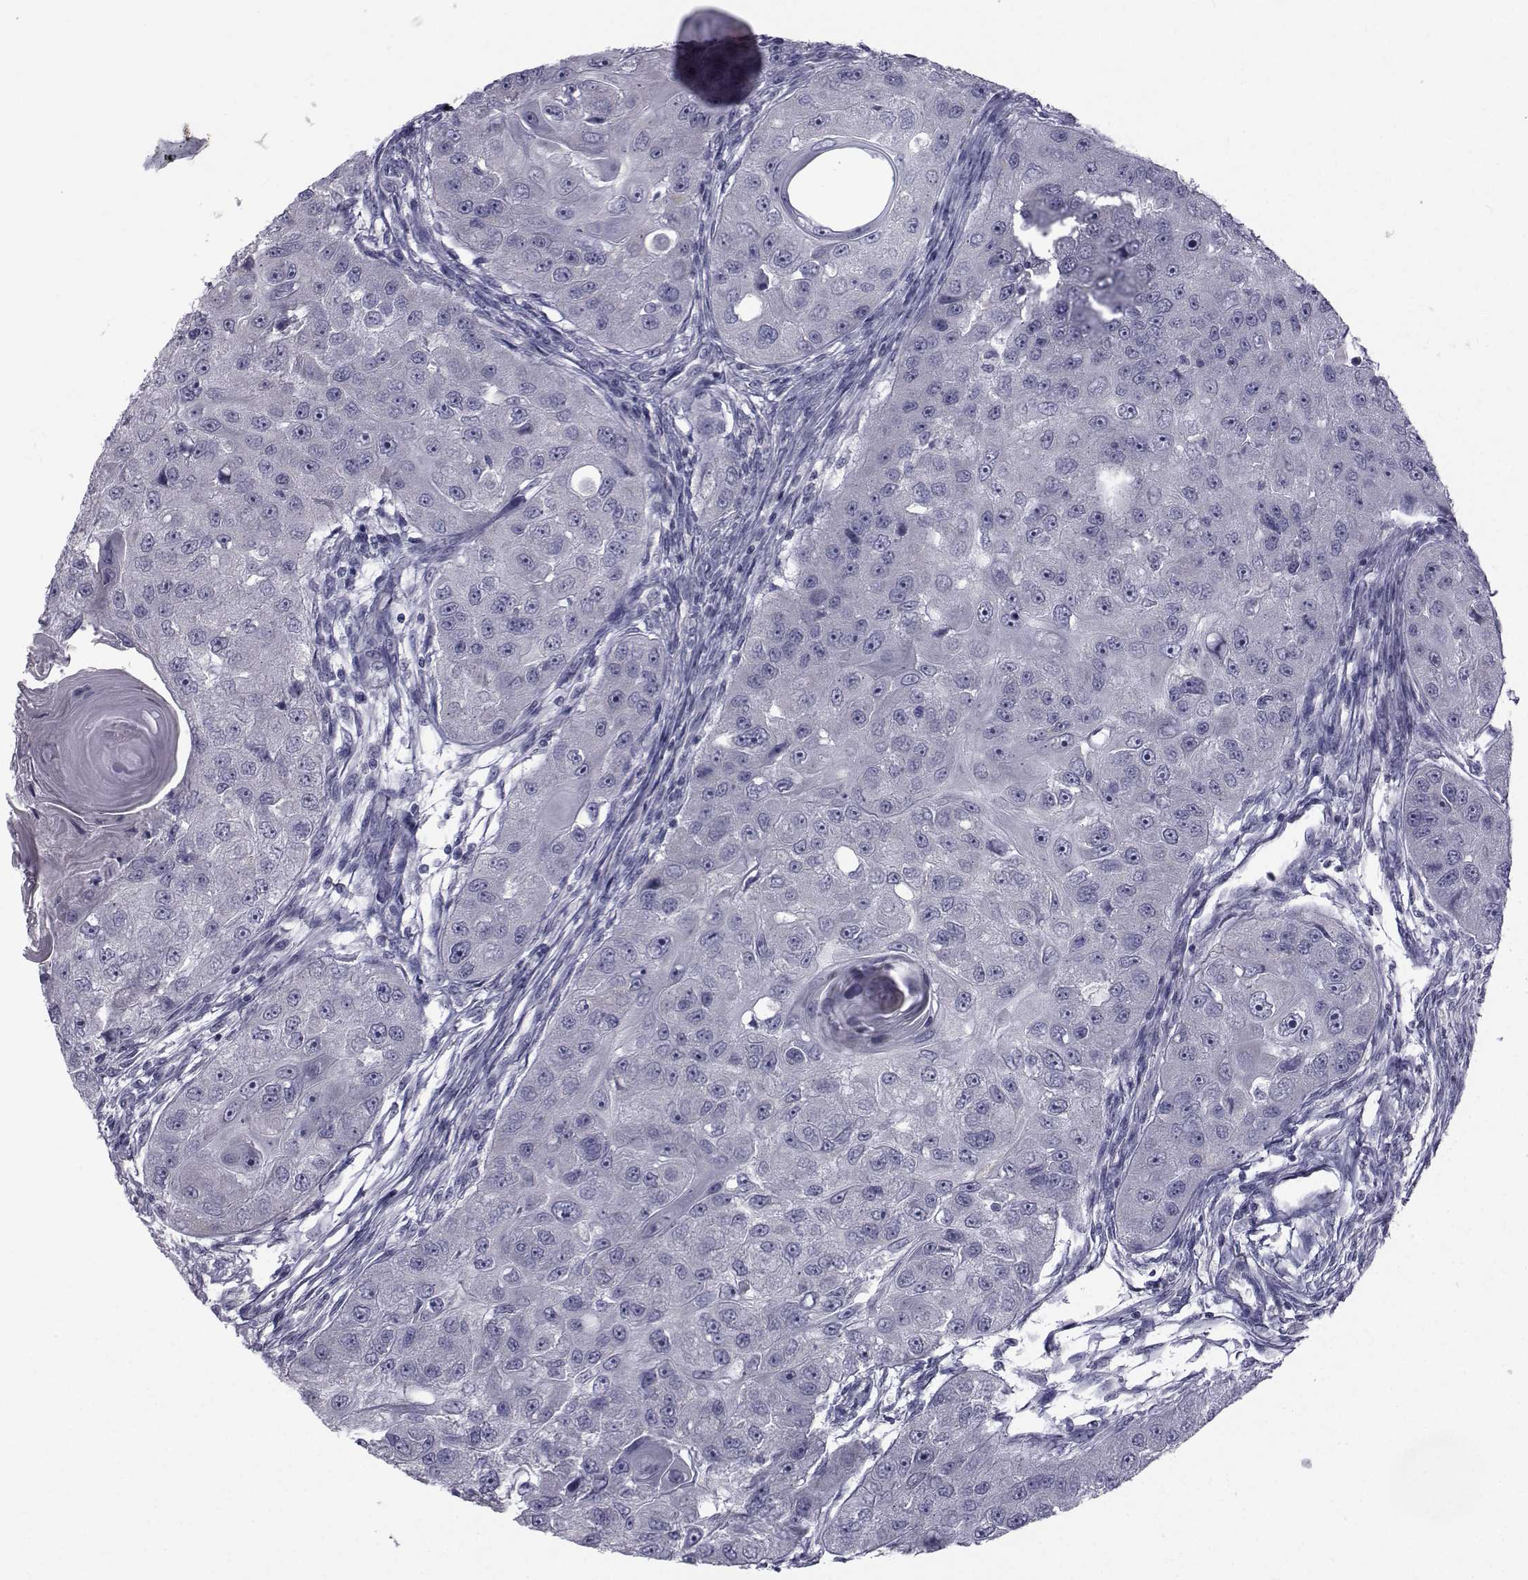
{"staining": {"intensity": "negative", "quantity": "none", "location": "none"}, "tissue": "head and neck cancer", "cell_type": "Tumor cells", "image_type": "cancer", "snomed": [{"axis": "morphology", "description": "Squamous cell carcinoma, NOS"}, {"axis": "topography", "description": "Head-Neck"}], "caption": "A histopathology image of human head and neck squamous cell carcinoma is negative for staining in tumor cells.", "gene": "FDXR", "patient": {"sex": "male", "age": 51}}